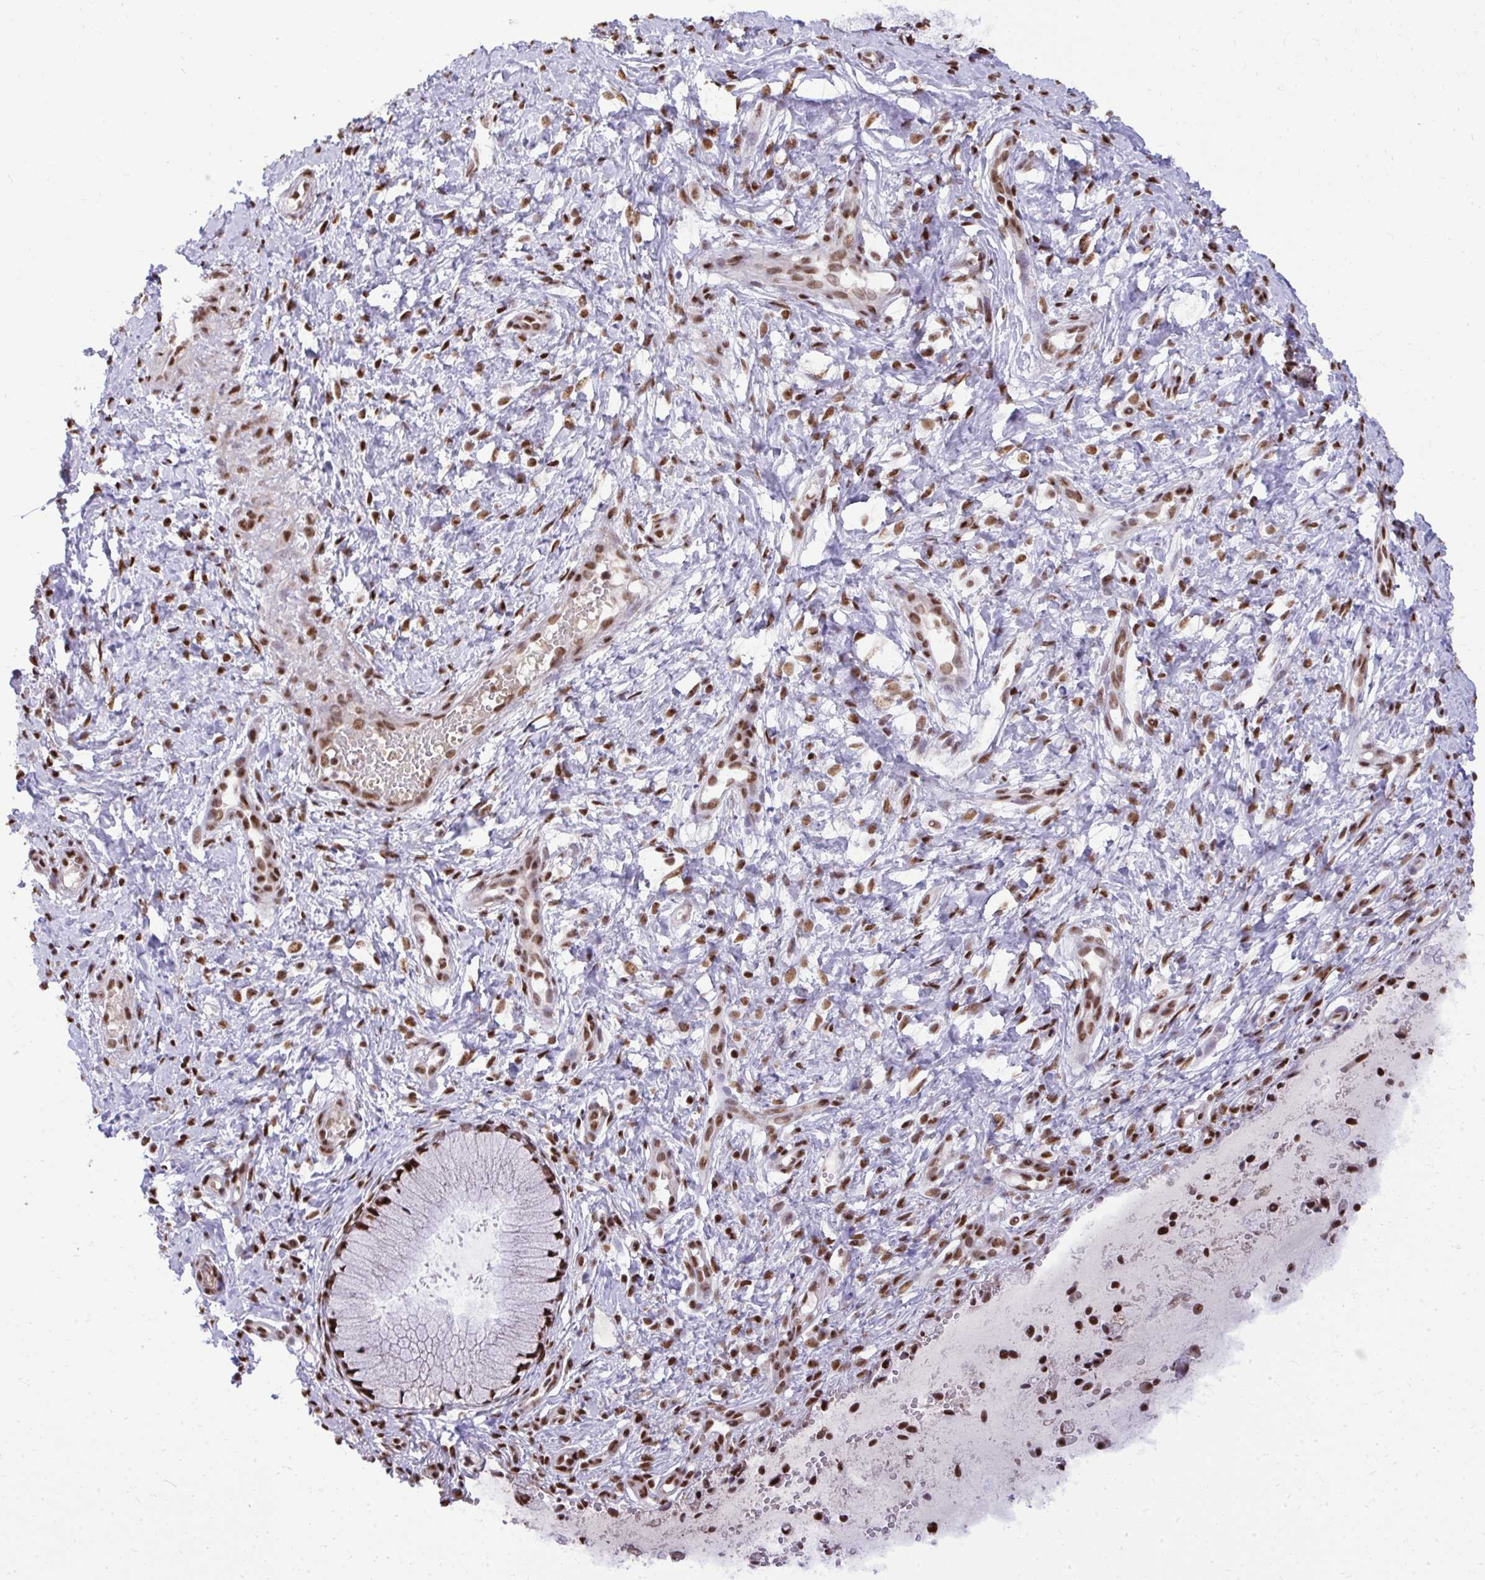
{"staining": {"intensity": "strong", "quantity": ">75%", "location": "nuclear"}, "tissue": "cervix", "cell_type": "Glandular cells", "image_type": "normal", "snomed": [{"axis": "morphology", "description": "Normal tissue, NOS"}, {"axis": "topography", "description": "Cervix"}], "caption": "High-power microscopy captured an IHC micrograph of unremarkable cervix, revealing strong nuclear expression in approximately >75% of glandular cells.", "gene": "PRPF19", "patient": {"sex": "female", "age": 37}}